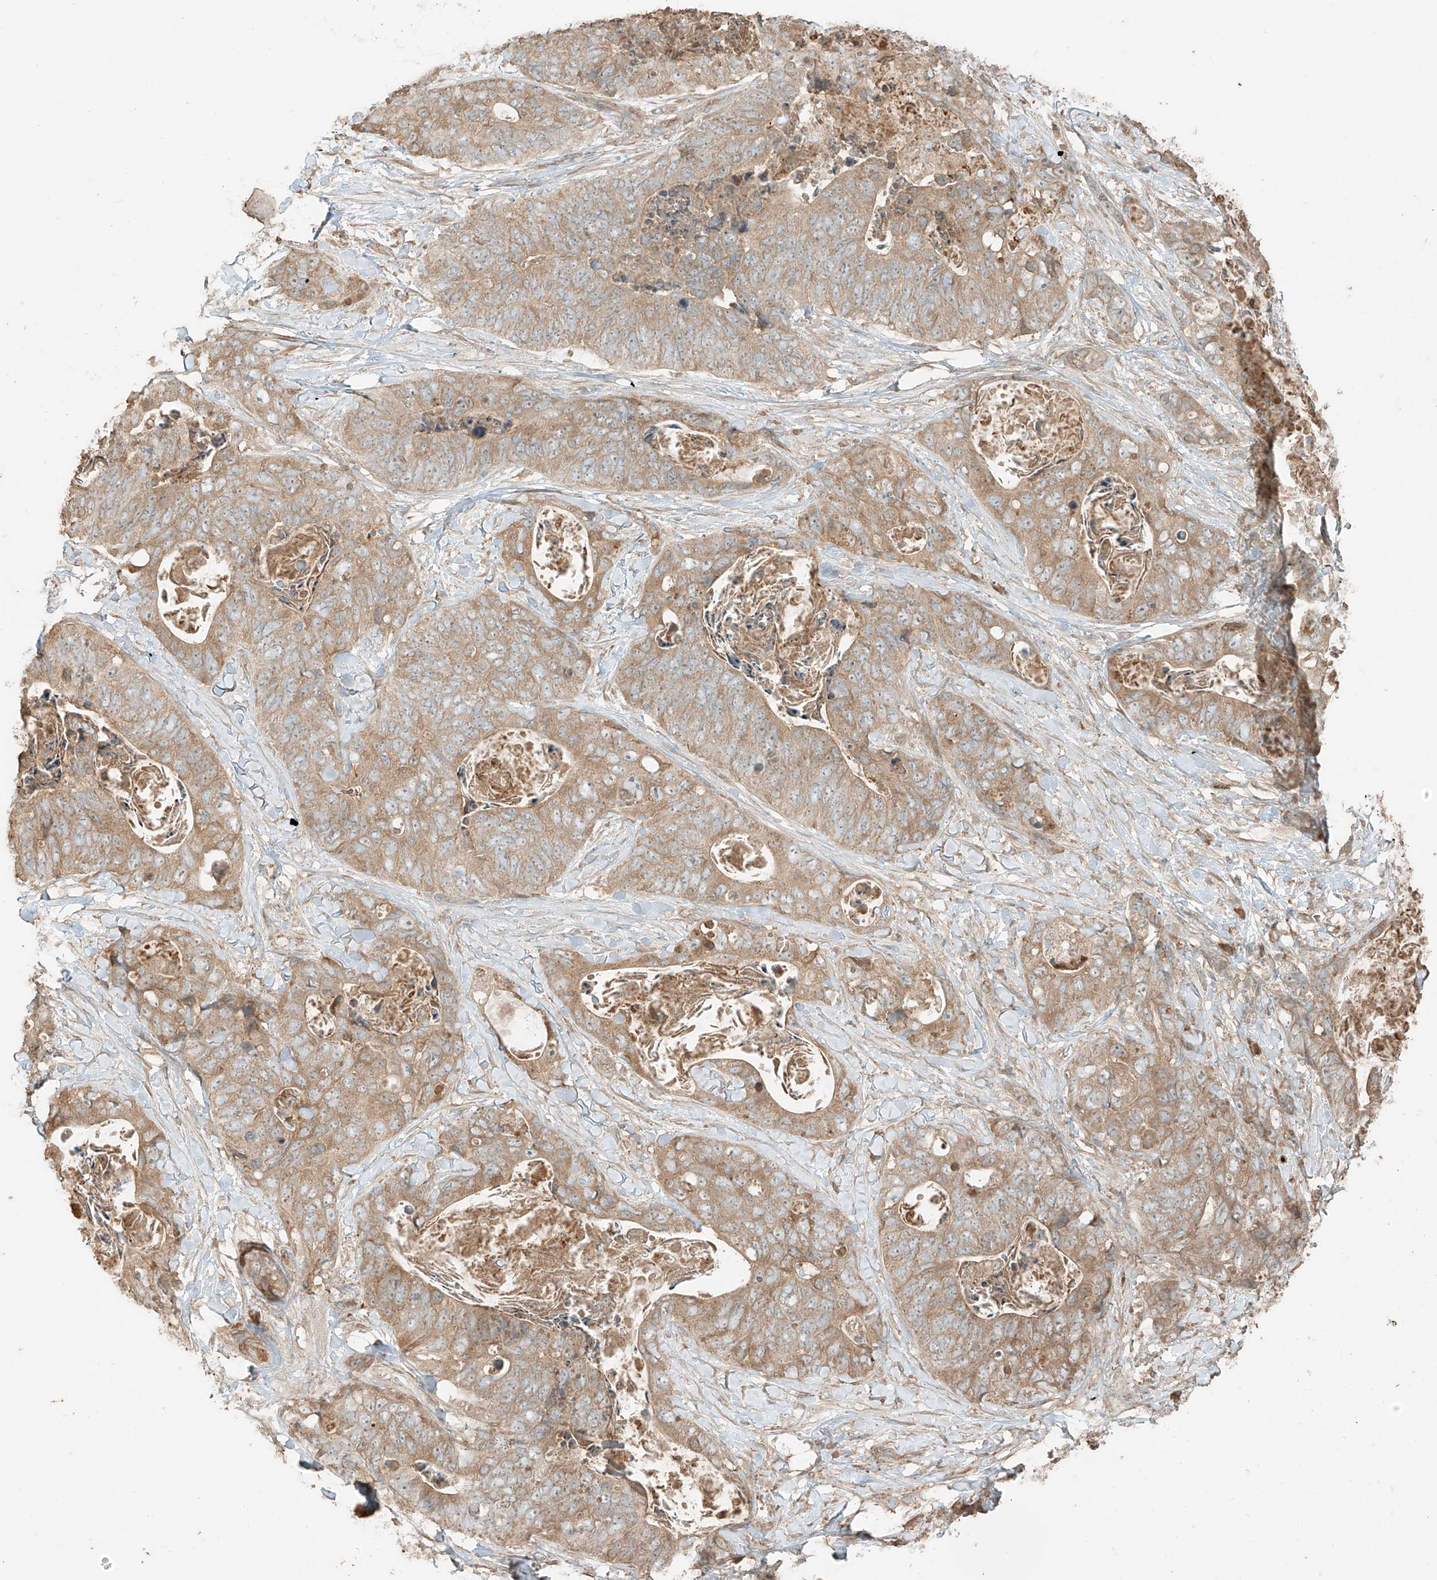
{"staining": {"intensity": "moderate", "quantity": ">75%", "location": "cytoplasmic/membranous"}, "tissue": "stomach cancer", "cell_type": "Tumor cells", "image_type": "cancer", "snomed": [{"axis": "morphology", "description": "Adenocarcinoma, NOS"}, {"axis": "topography", "description": "Stomach"}], "caption": "Immunohistochemistry micrograph of neoplastic tissue: stomach cancer (adenocarcinoma) stained using immunohistochemistry reveals medium levels of moderate protein expression localized specifically in the cytoplasmic/membranous of tumor cells, appearing as a cytoplasmic/membranous brown color.", "gene": "RFTN2", "patient": {"sex": "female", "age": 89}}